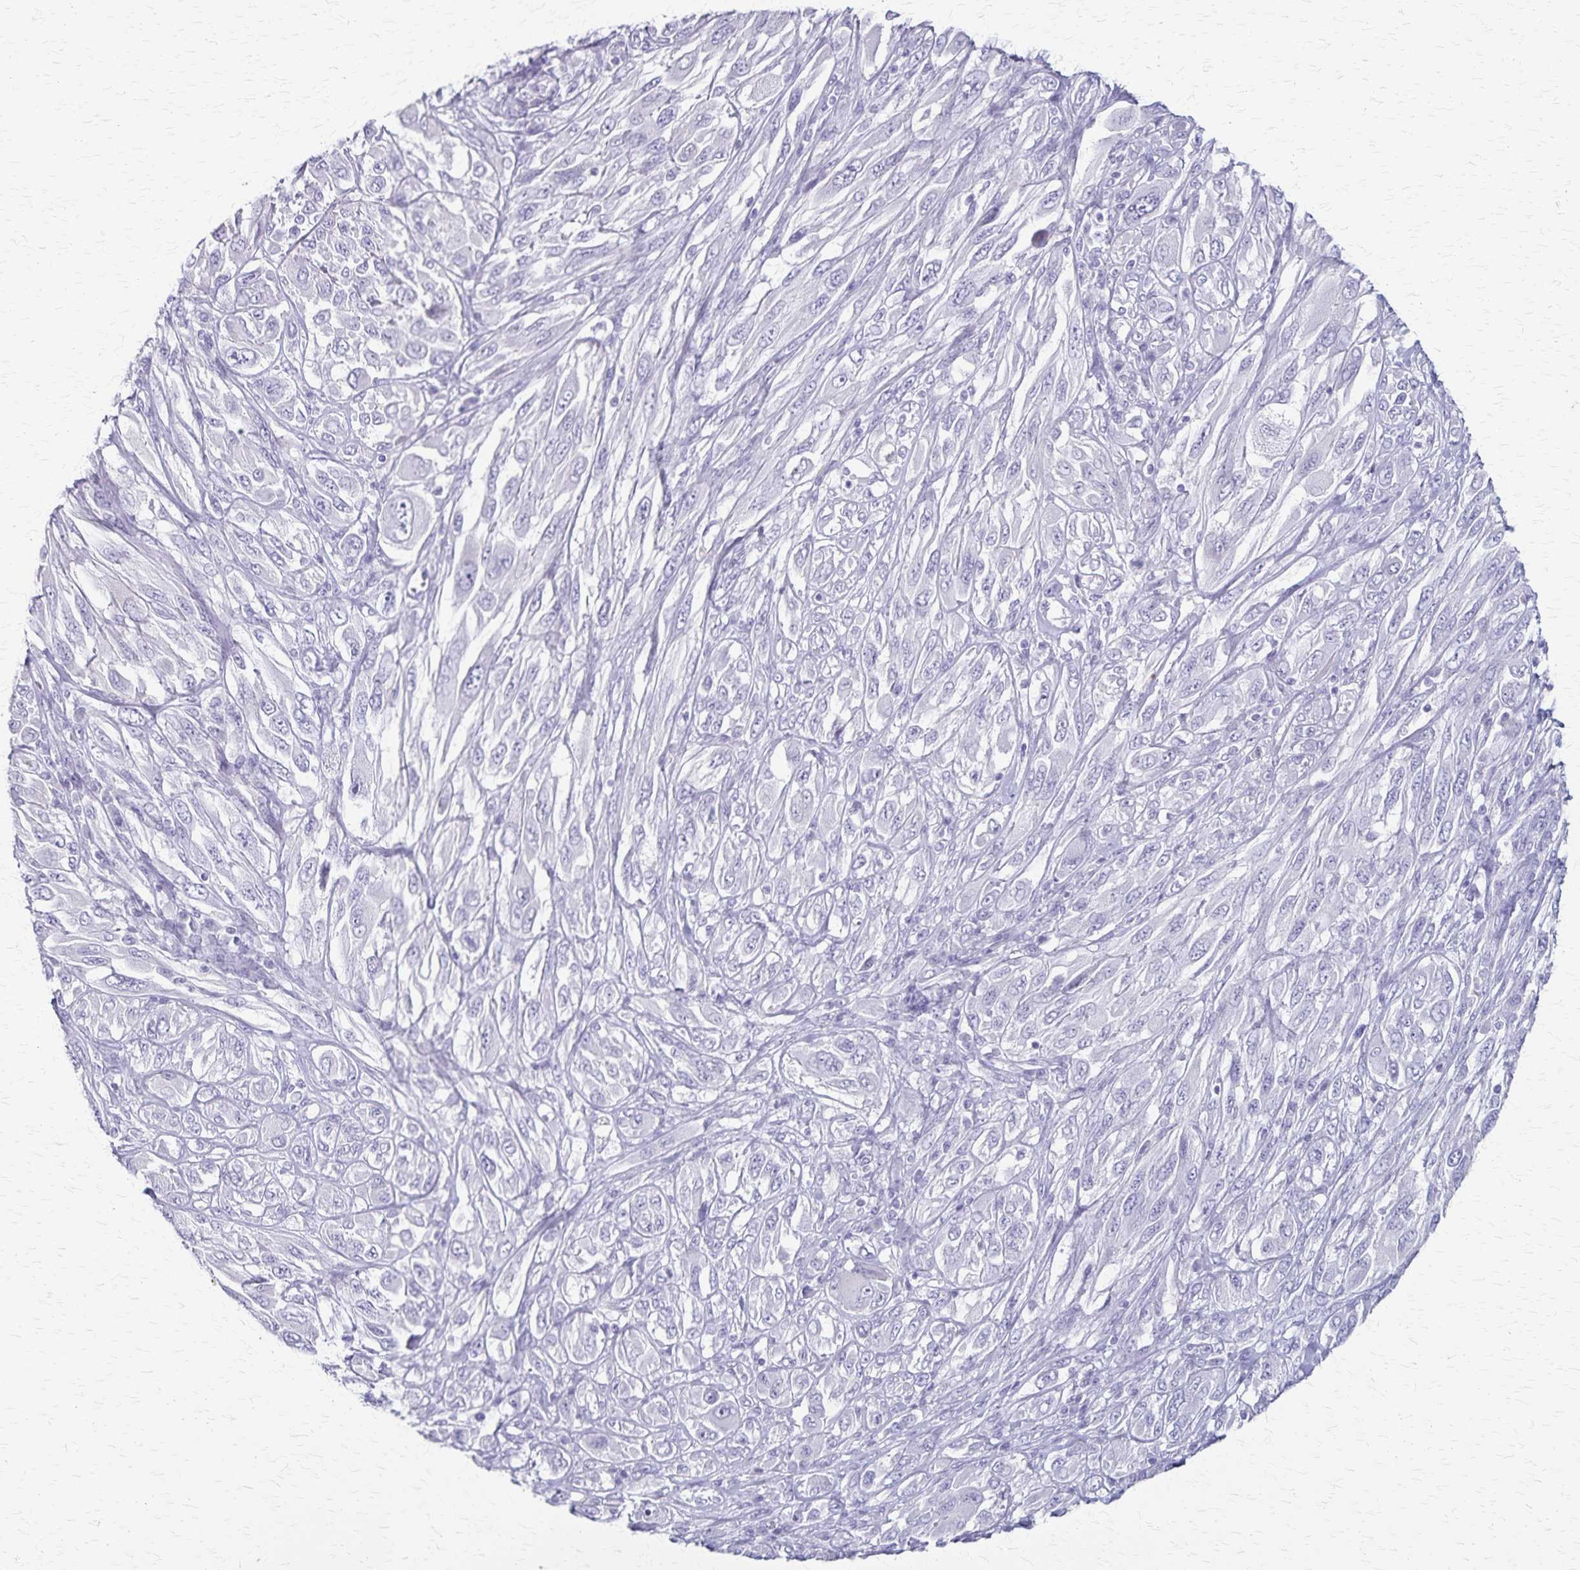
{"staining": {"intensity": "negative", "quantity": "none", "location": "none"}, "tissue": "melanoma", "cell_type": "Tumor cells", "image_type": "cancer", "snomed": [{"axis": "morphology", "description": "Malignant melanoma, NOS"}, {"axis": "topography", "description": "Skin"}], "caption": "The histopathology image reveals no significant positivity in tumor cells of malignant melanoma.", "gene": "RASL10B", "patient": {"sex": "female", "age": 91}}